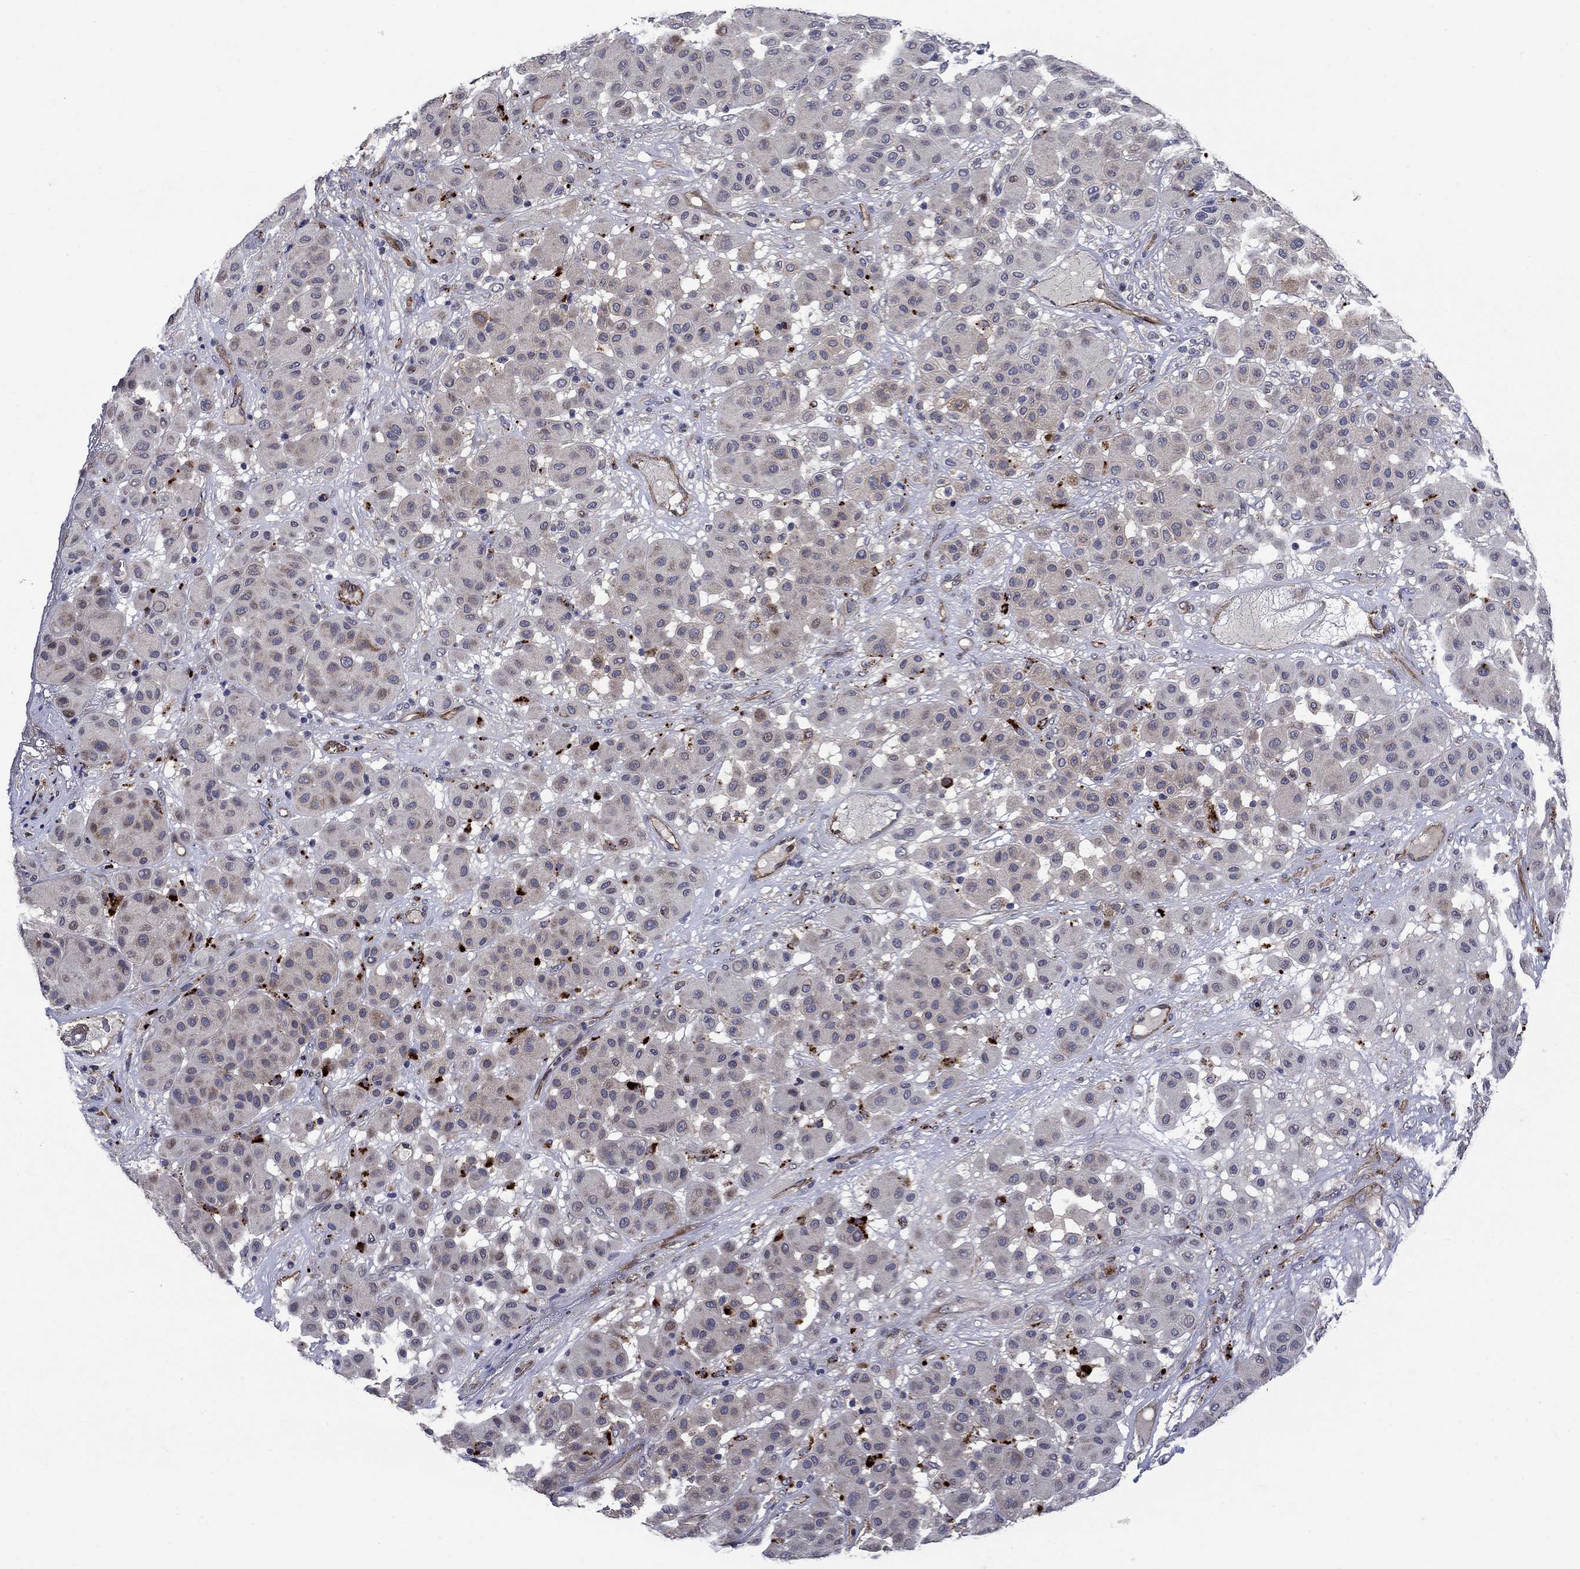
{"staining": {"intensity": "moderate", "quantity": "<25%", "location": "cytoplasmic/membranous"}, "tissue": "melanoma", "cell_type": "Tumor cells", "image_type": "cancer", "snomed": [{"axis": "morphology", "description": "Malignant melanoma, Metastatic site"}, {"axis": "topography", "description": "Smooth muscle"}], "caption": "Melanoma tissue demonstrates moderate cytoplasmic/membranous positivity in approximately <25% of tumor cells, visualized by immunohistochemistry.", "gene": "SLC7A1", "patient": {"sex": "male", "age": 41}}